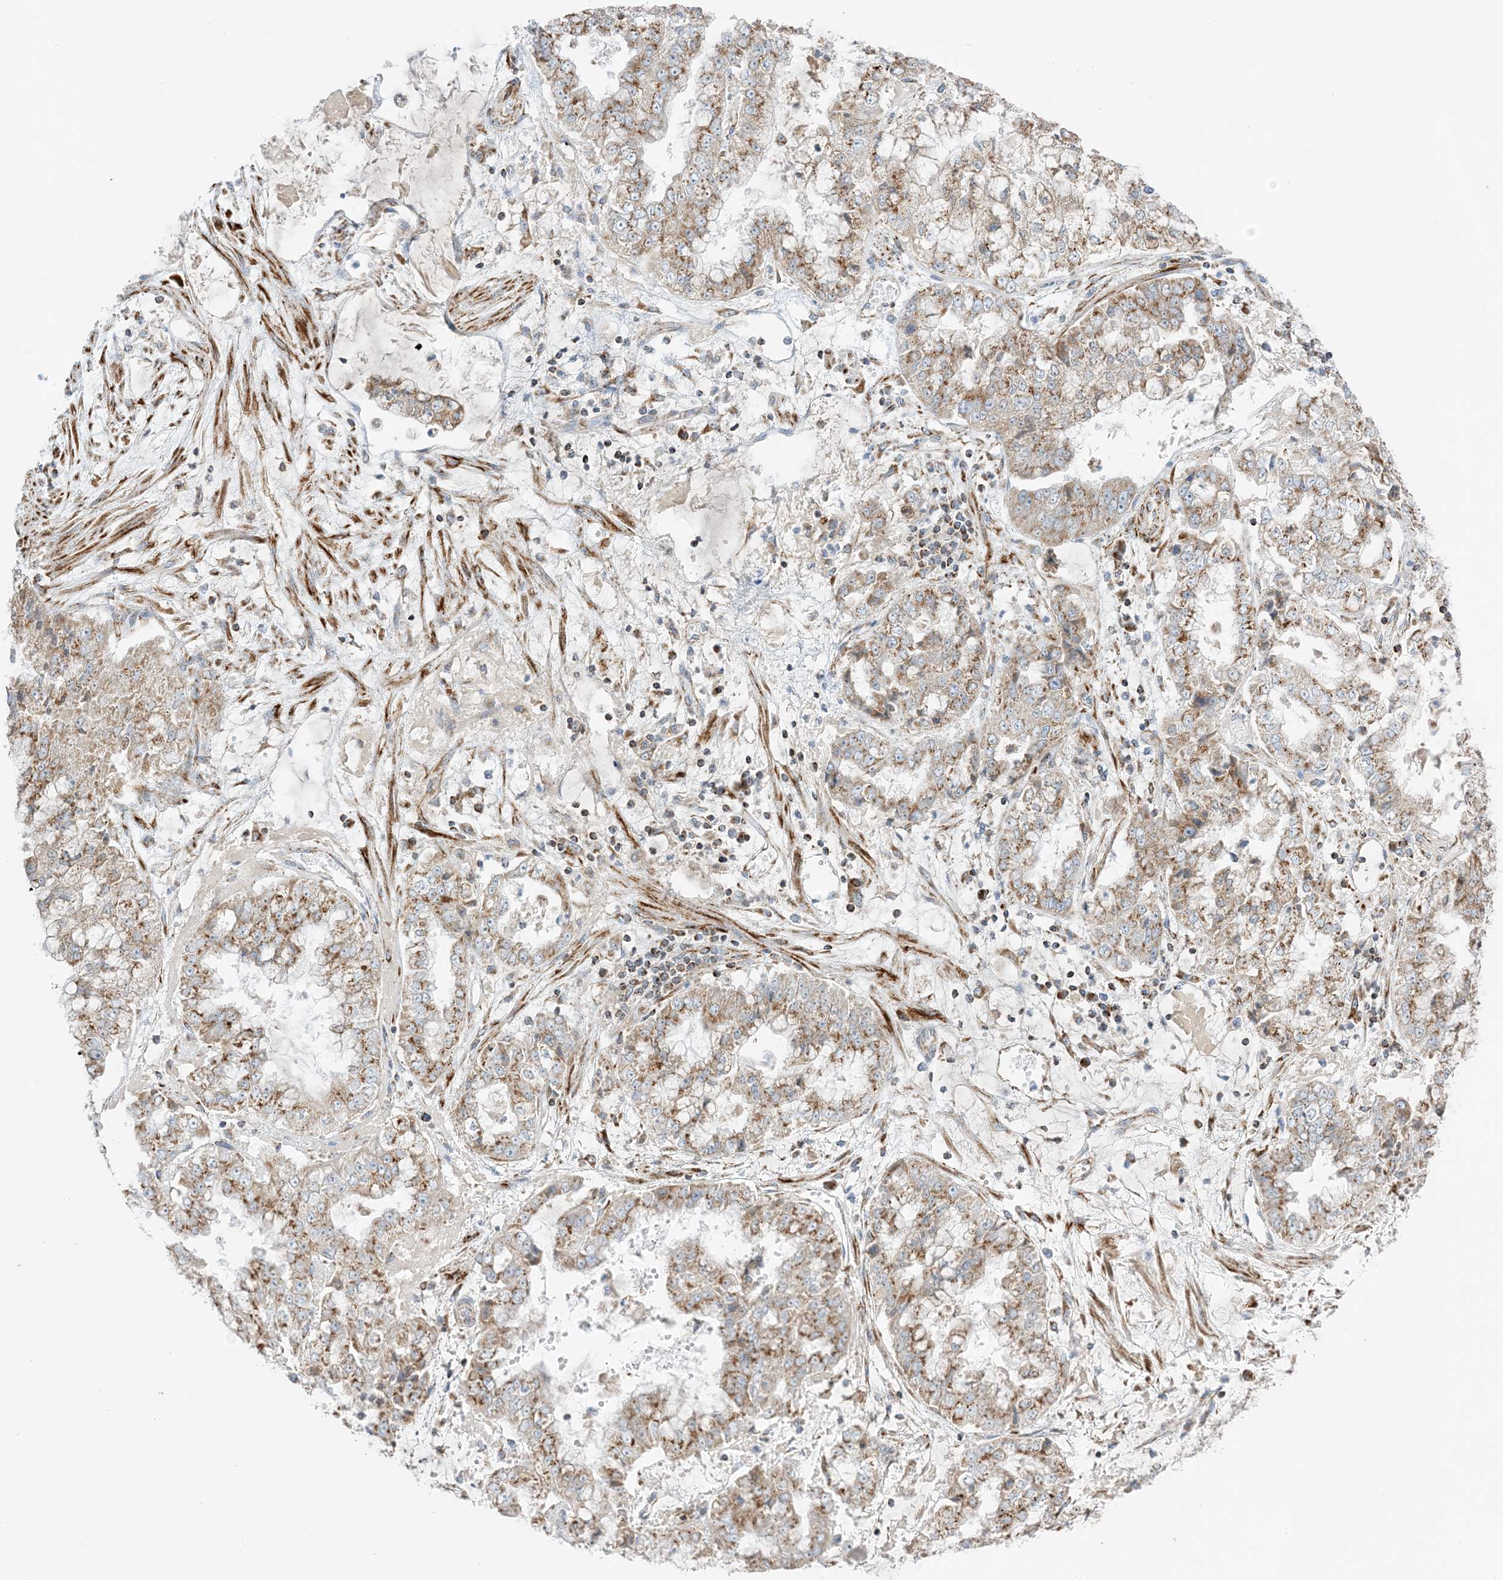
{"staining": {"intensity": "moderate", "quantity": ">75%", "location": "cytoplasmic/membranous"}, "tissue": "stomach cancer", "cell_type": "Tumor cells", "image_type": "cancer", "snomed": [{"axis": "morphology", "description": "Adenocarcinoma, NOS"}, {"axis": "topography", "description": "Stomach"}], "caption": "Tumor cells exhibit medium levels of moderate cytoplasmic/membranous staining in about >75% of cells in human stomach cancer (adenocarcinoma).", "gene": "SLC25A12", "patient": {"sex": "male", "age": 76}}